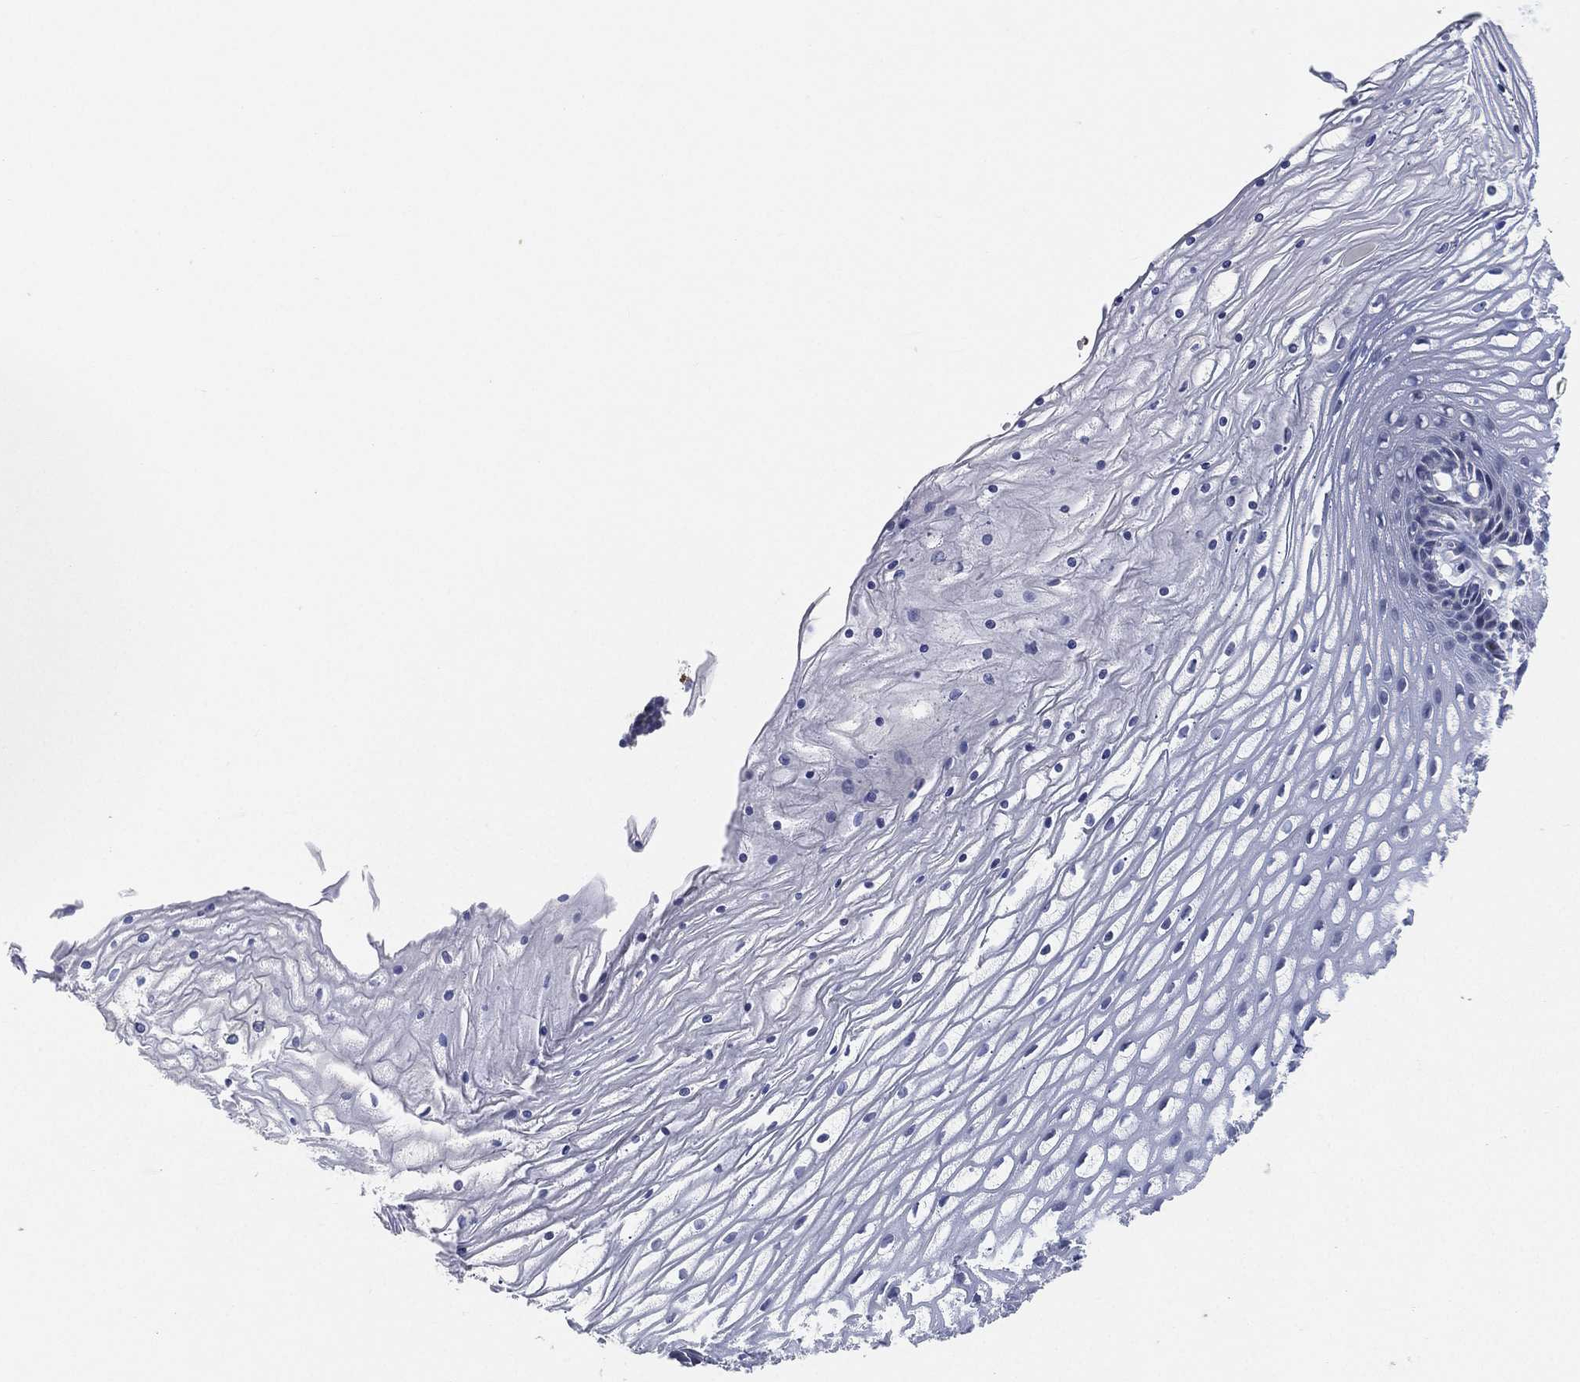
{"staining": {"intensity": "negative", "quantity": "none", "location": "none"}, "tissue": "cervix", "cell_type": "Glandular cells", "image_type": "normal", "snomed": [{"axis": "morphology", "description": "Normal tissue, NOS"}, {"axis": "topography", "description": "Cervix"}], "caption": "Cervix was stained to show a protein in brown. There is no significant positivity in glandular cells.", "gene": "FAM187B", "patient": {"sex": "female", "age": 35}}